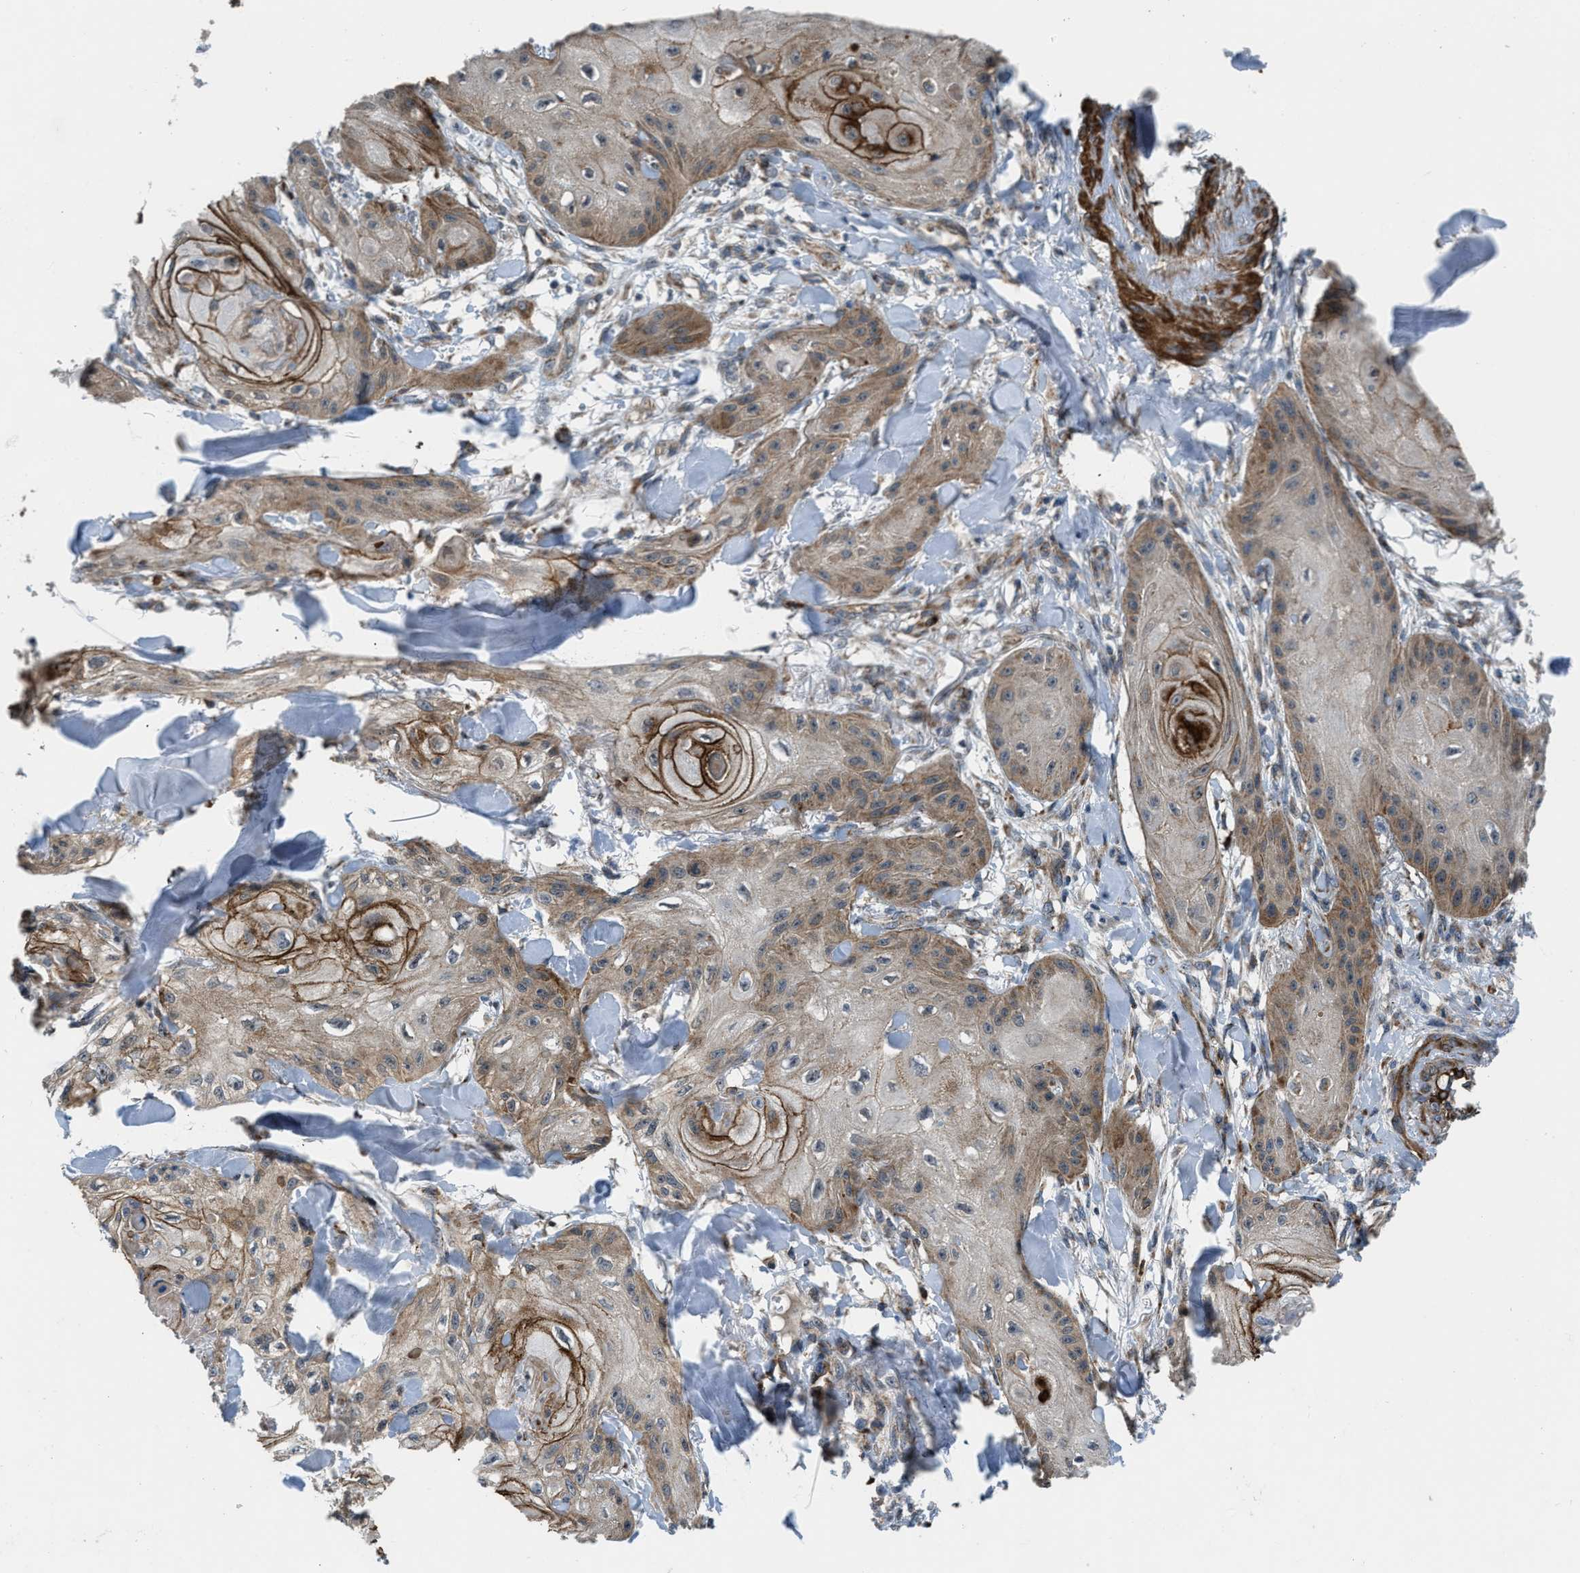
{"staining": {"intensity": "strong", "quantity": "25%-75%", "location": "cytoplasmic/membranous"}, "tissue": "skin cancer", "cell_type": "Tumor cells", "image_type": "cancer", "snomed": [{"axis": "morphology", "description": "Squamous cell carcinoma, NOS"}, {"axis": "topography", "description": "Skin"}], "caption": "Immunohistochemistry (IHC) photomicrograph of skin squamous cell carcinoma stained for a protein (brown), which exhibits high levels of strong cytoplasmic/membranous expression in about 25%-75% of tumor cells.", "gene": "GSDME", "patient": {"sex": "male", "age": 74}}